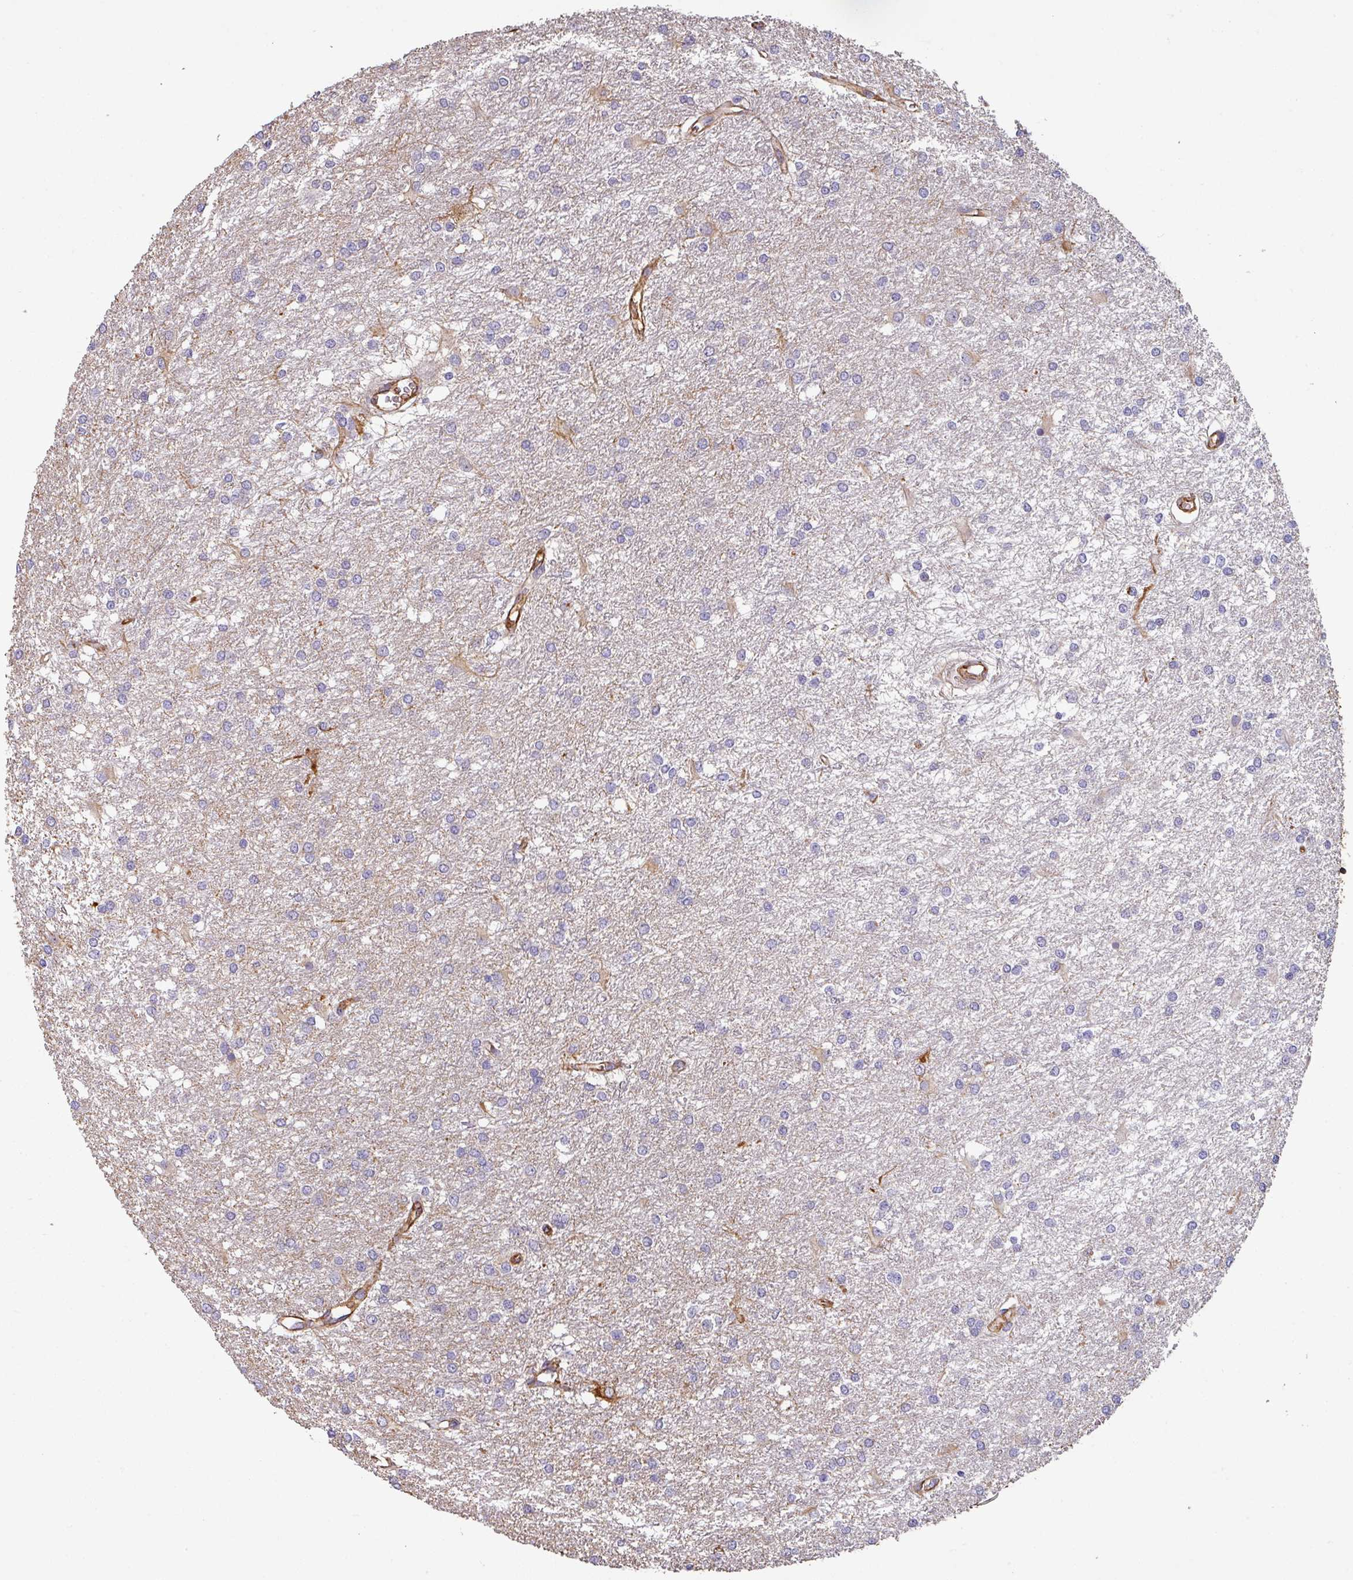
{"staining": {"intensity": "negative", "quantity": "none", "location": "none"}, "tissue": "glioma", "cell_type": "Tumor cells", "image_type": "cancer", "snomed": [{"axis": "morphology", "description": "Glioma, malignant, High grade"}, {"axis": "topography", "description": "Brain"}], "caption": "An immunohistochemistry photomicrograph of glioma is shown. There is no staining in tumor cells of glioma.", "gene": "ZNF280C", "patient": {"sex": "female", "age": 50}}